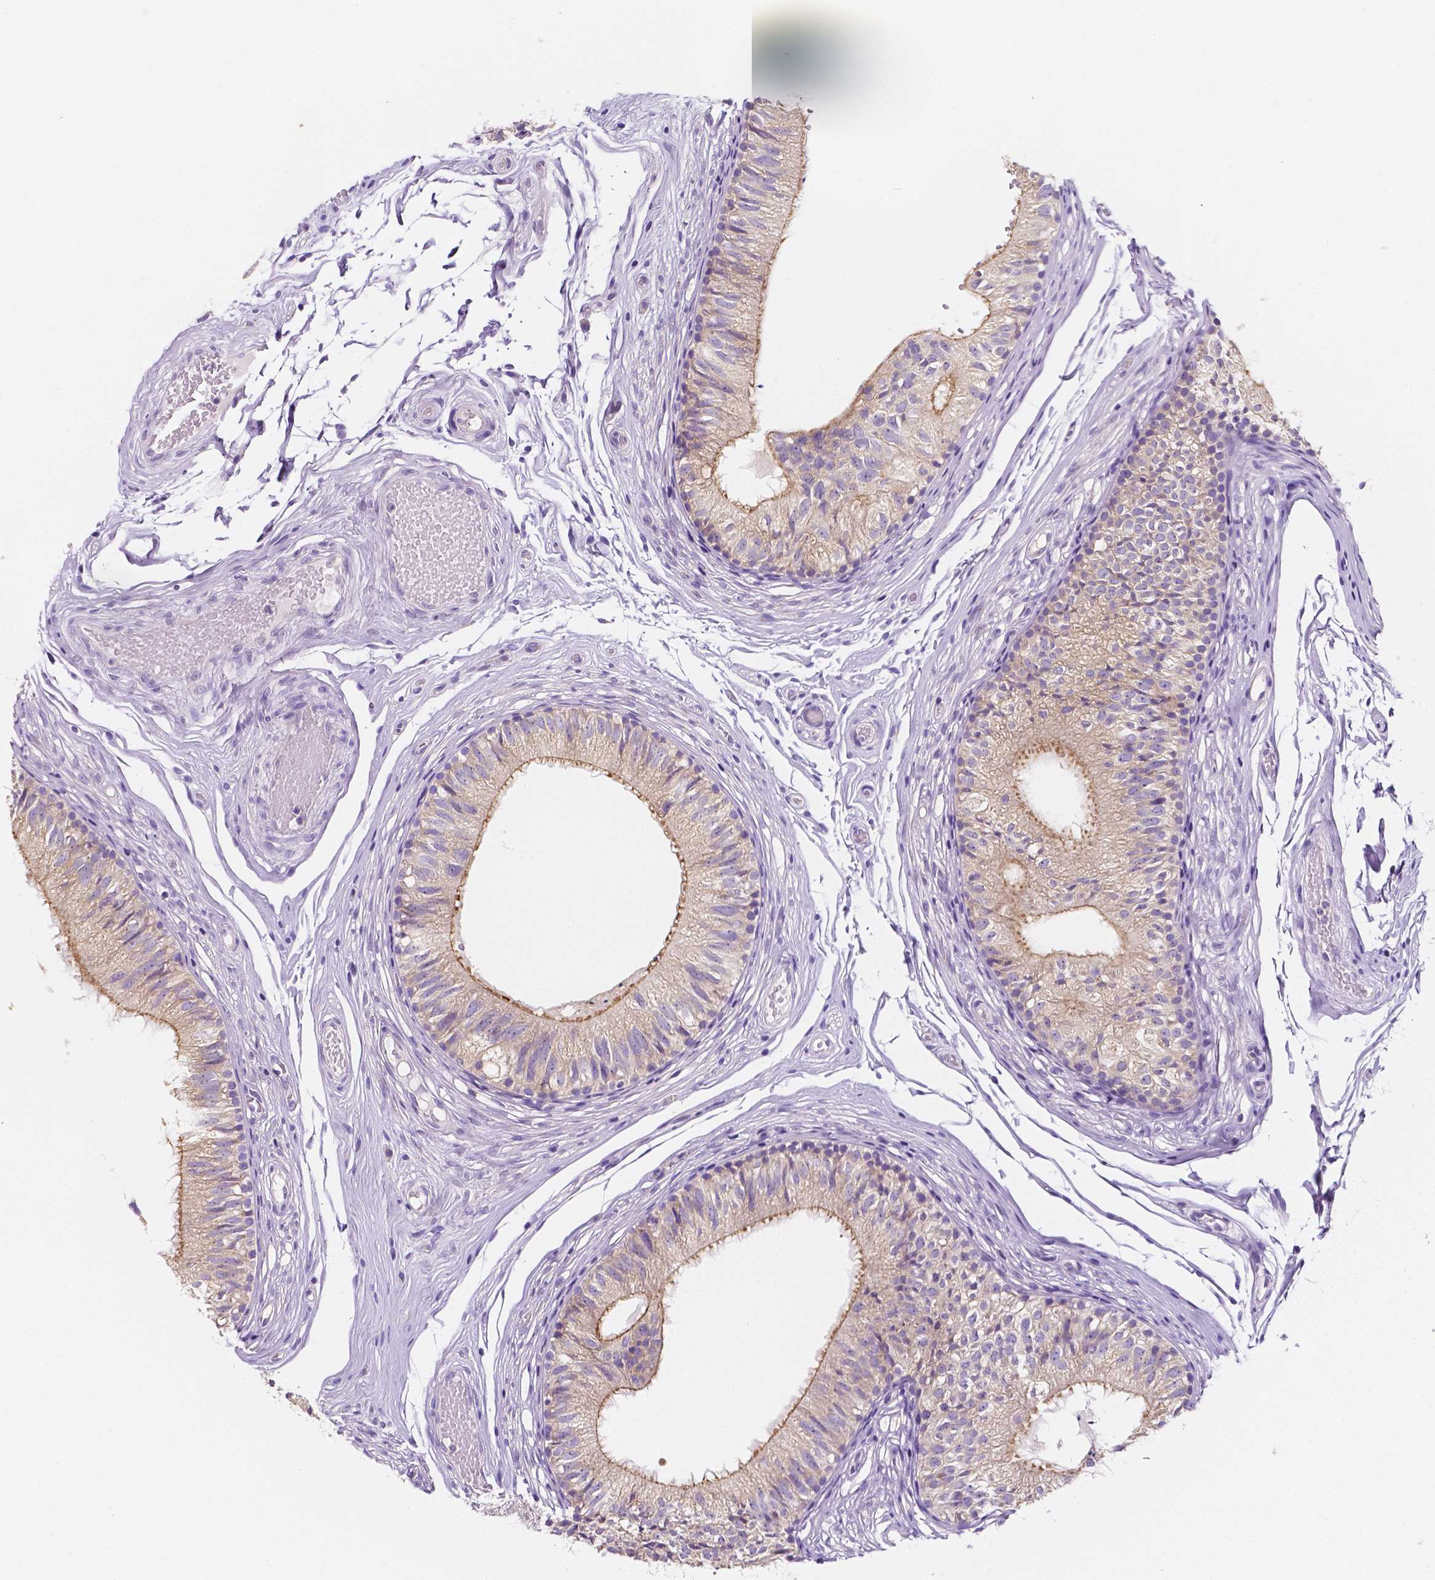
{"staining": {"intensity": "weak", "quantity": "25%-75%", "location": "cytoplasmic/membranous"}, "tissue": "epididymis", "cell_type": "Glandular cells", "image_type": "normal", "snomed": [{"axis": "morphology", "description": "Normal tissue, NOS"}, {"axis": "topography", "description": "Epididymis"}], "caption": "Immunohistochemistry image of normal epididymis: human epididymis stained using immunohistochemistry (IHC) shows low levels of weak protein expression localized specifically in the cytoplasmic/membranous of glandular cells, appearing as a cytoplasmic/membranous brown color.", "gene": "SIRT2", "patient": {"sex": "male", "age": 29}}